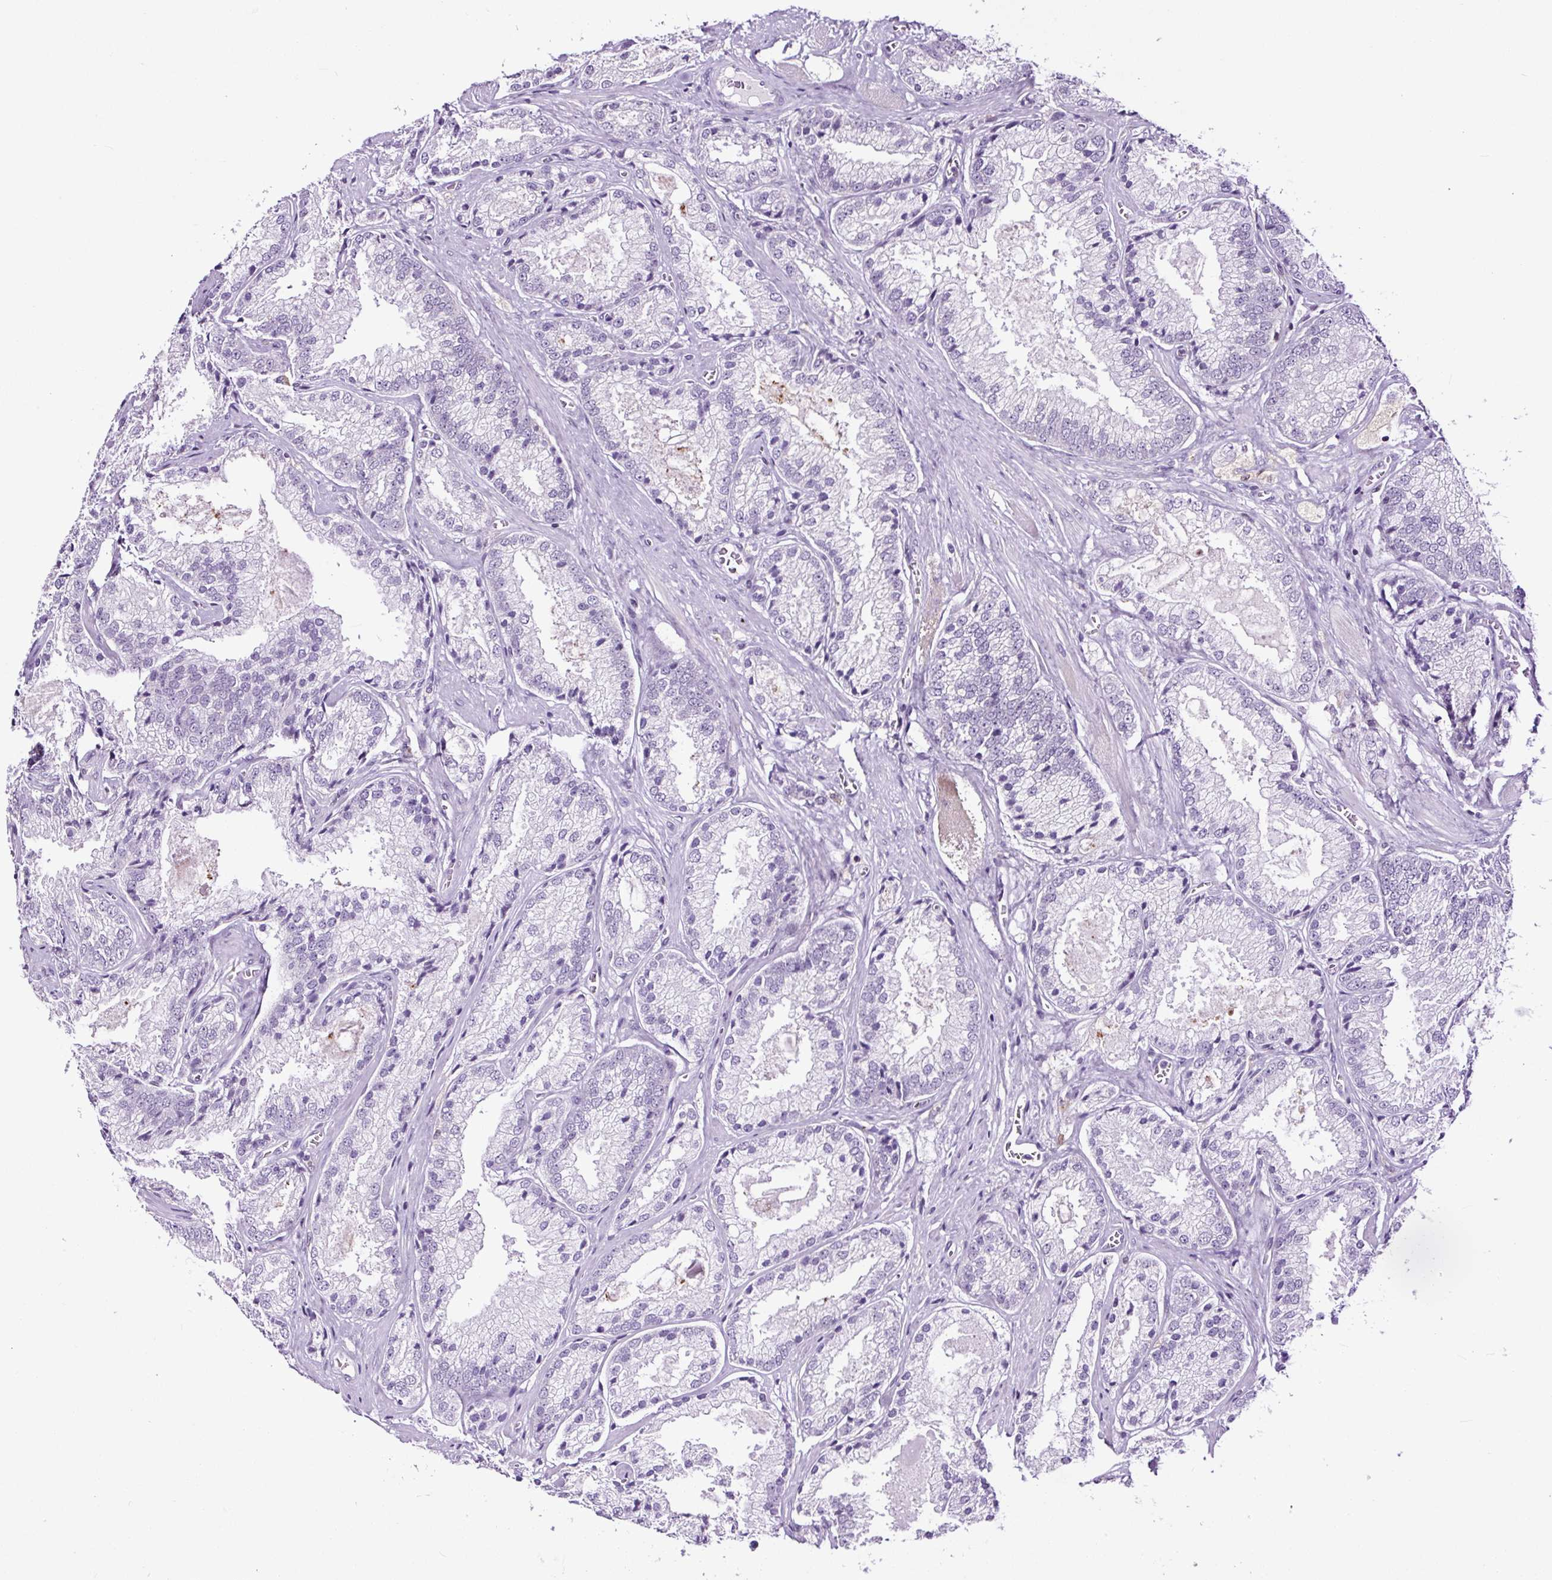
{"staining": {"intensity": "negative", "quantity": "none", "location": "none"}, "tissue": "prostate cancer", "cell_type": "Tumor cells", "image_type": "cancer", "snomed": [{"axis": "morphology", "description": "Adenocarcinoma, High grade"}, {"axis": "topography", "description": "Prostate"}], "caption": "Immunohistochemistry of prostate cancer exhibits no expression in tumor cells. (DAB immunohistochemistry (IHC) with hematoxylin counter stain).", "gene": "TAFA3", "patient": {"sex": "male", "age": 68}}